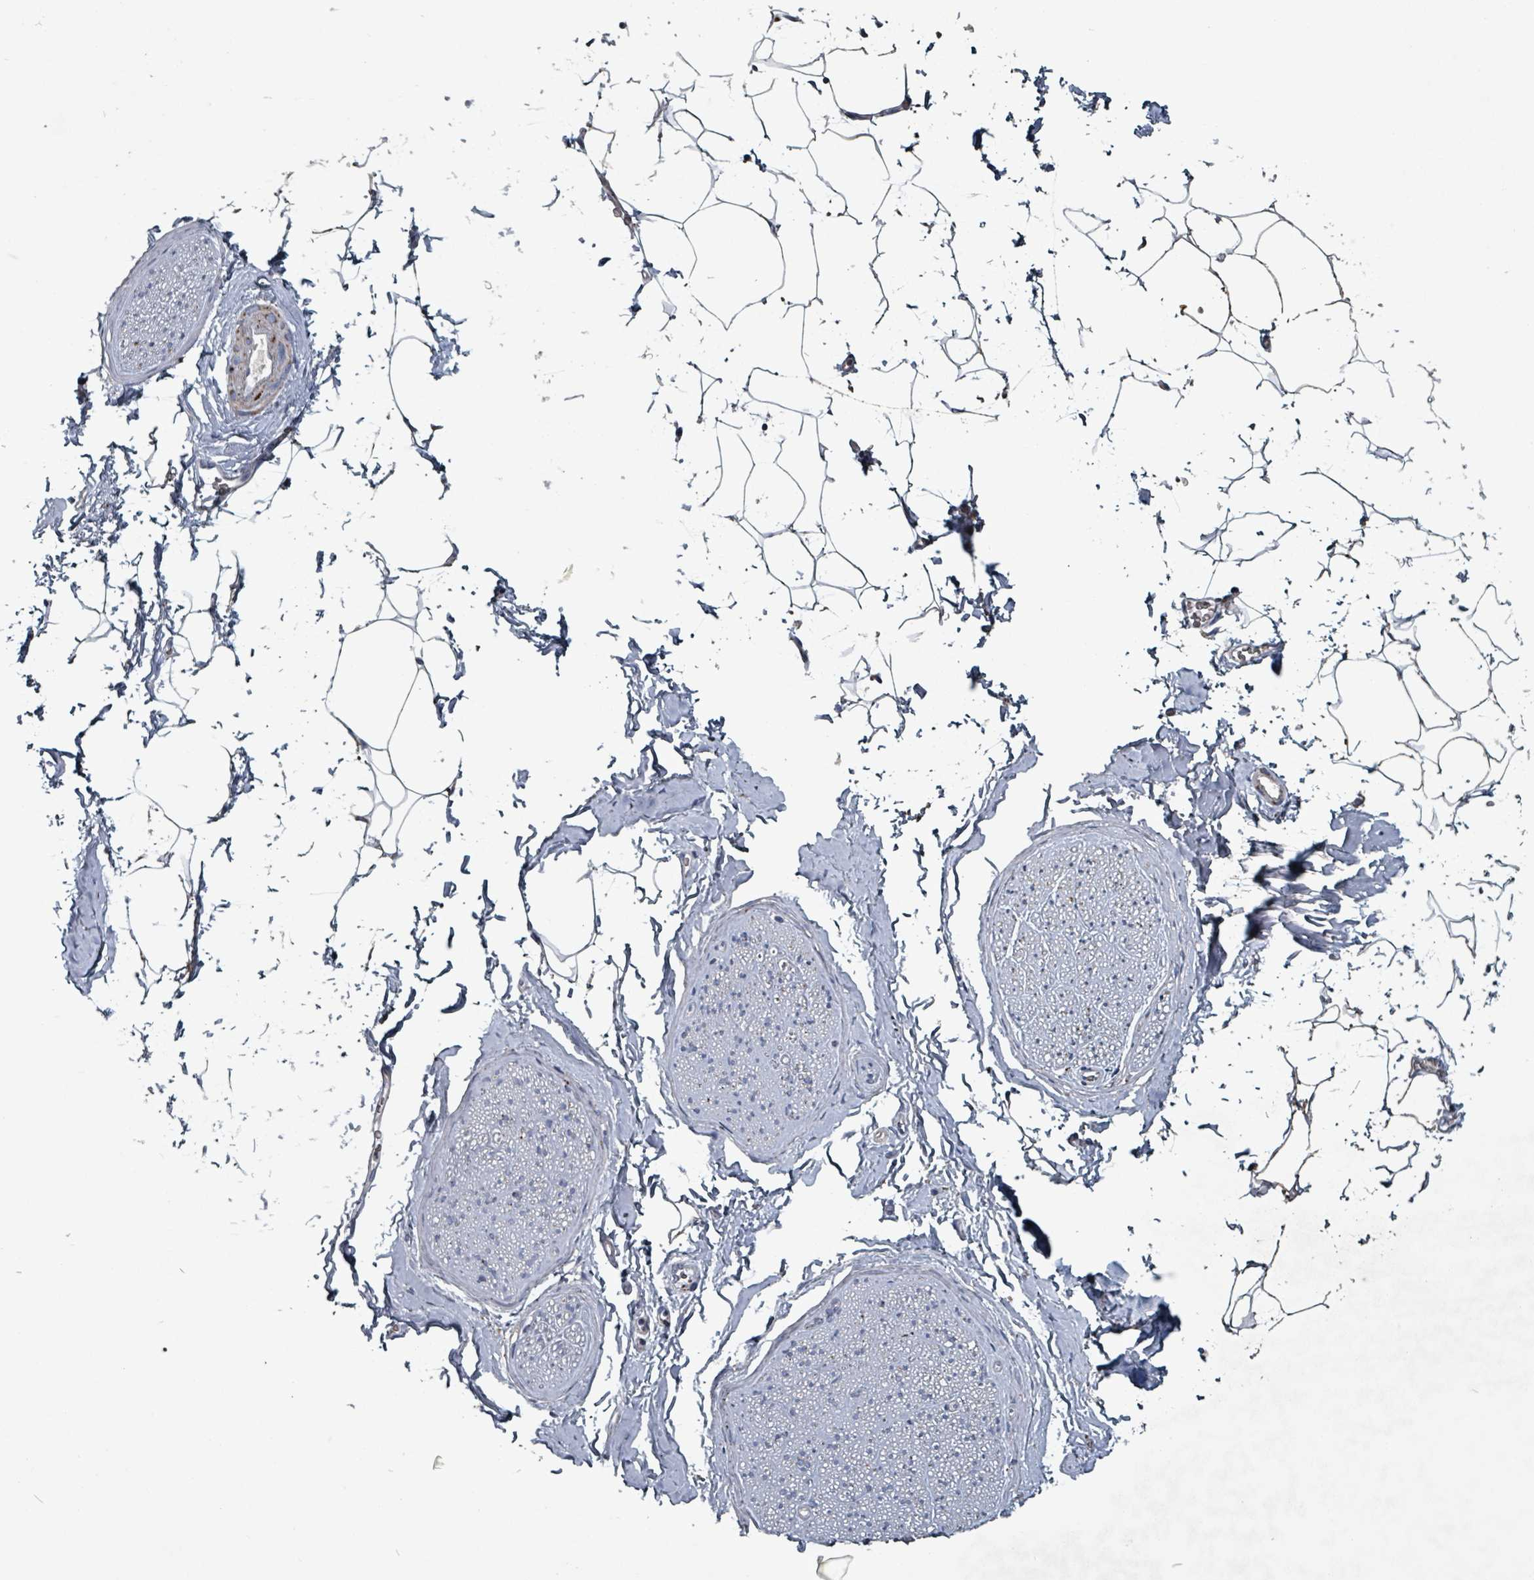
{"staining": {"intensity": "negative", "quantity": "none", "location": "none"}, "tissue": "adipose tissue", "cell_type": "Adipocytes", "image_type": "normal", "snomed": [{"axis": "morphology", "description": "Normal tissue, NOS"}, {"axis": "morphology", "description": "Adenocarcinoma, High grade"}, {"axis": "topography", "description": "Prostate"}, {"axis": "topography", "description": "Peripheral nerve tissue"}], "caption": "This is a micrograph of immunohistochemistry staining of benign adipose tissue, which shows no staining in adipocytes.", "gene": "ABHD18", "patient": {"sex": "male", "age": 68}}